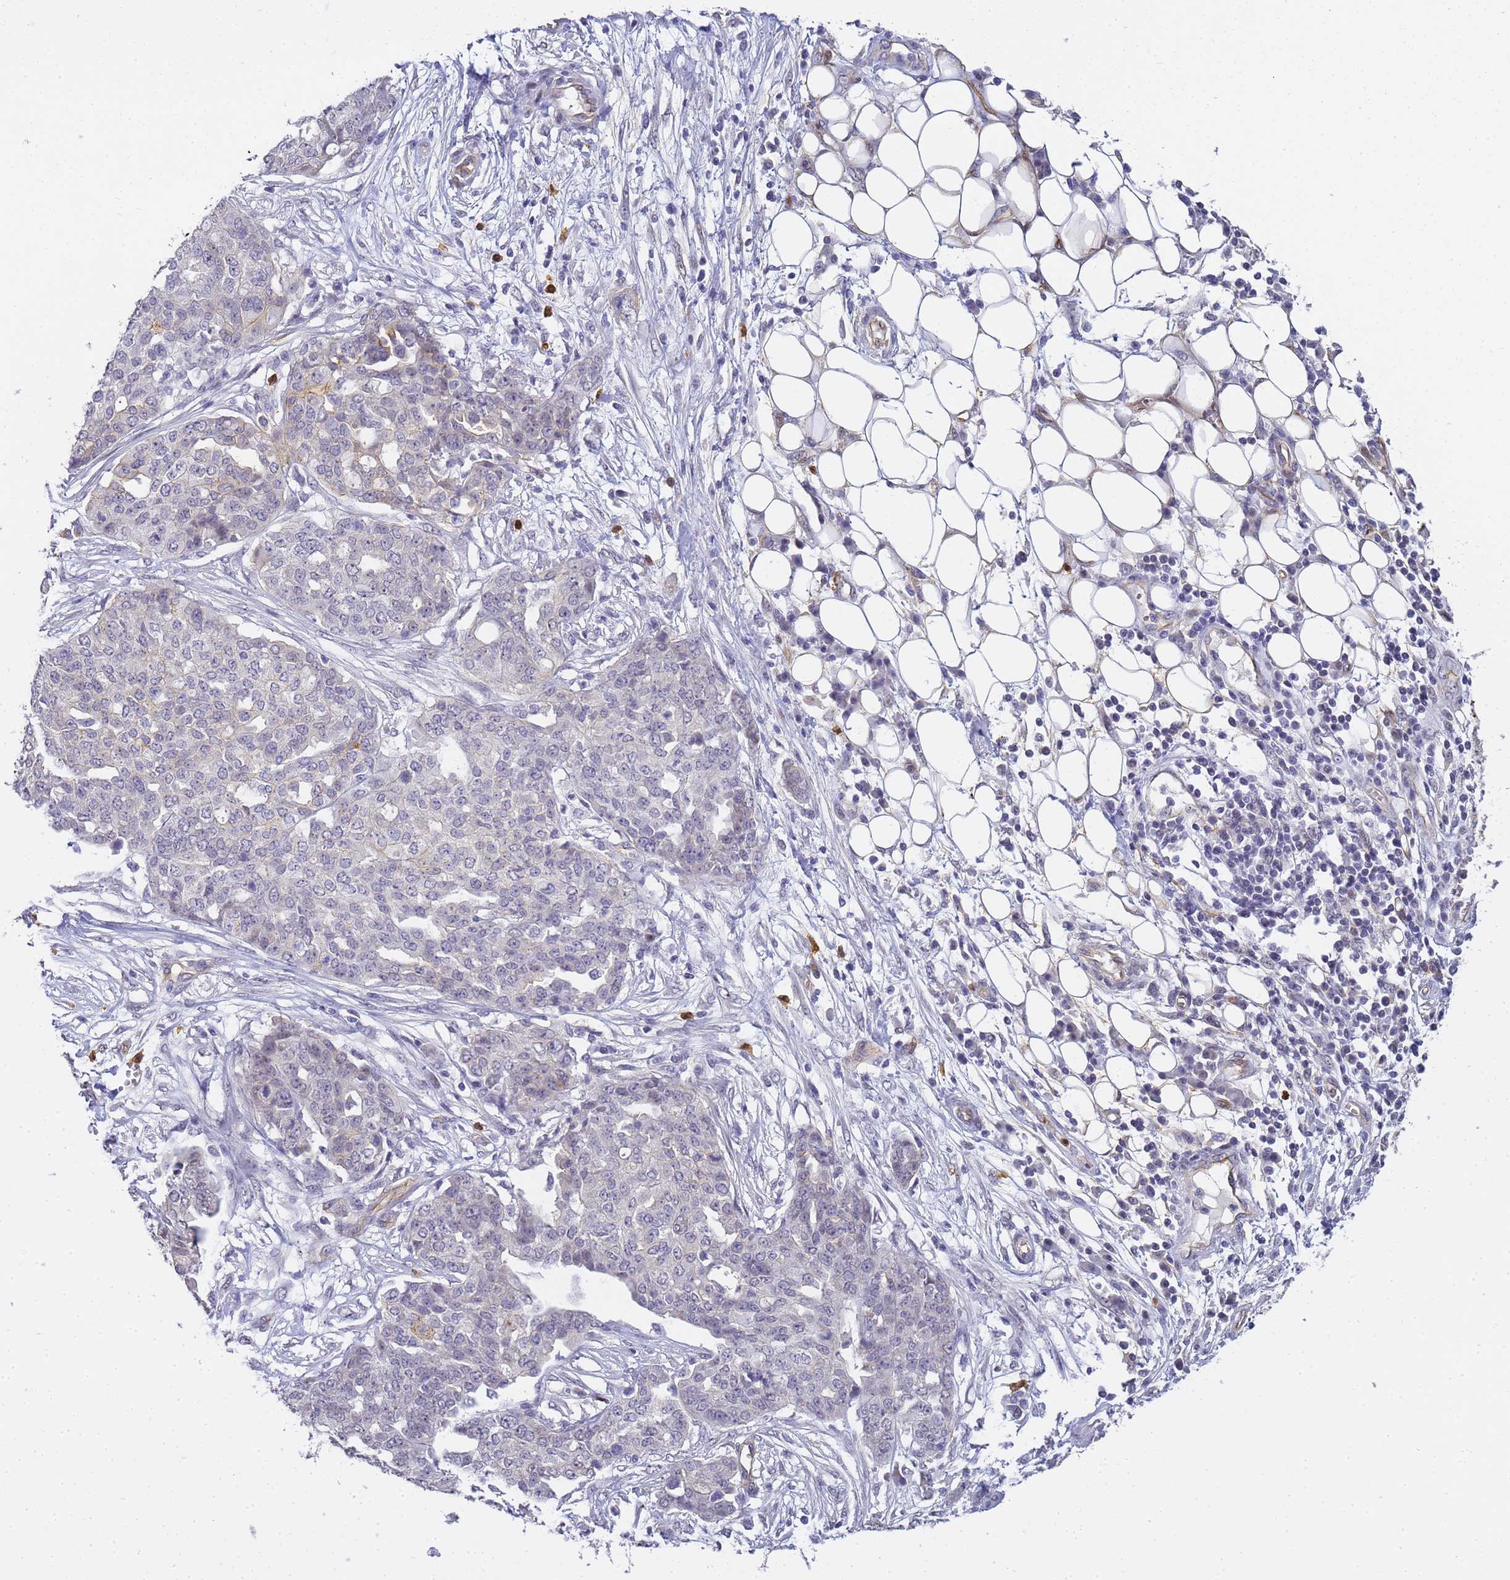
{"staining": {"intensity": "negative", "quantity": "none", "location": "none"}, "tissue": "ovarian cancer", "cell_type": "Tumor cells", "image_type": "cancer", "snomed": [{"axis": "morphology", "description": "Cystadenocarcinoma, serous, NOS"}, {"axis": "topography", "description": "Soft tissue"}, {"axis": "topography", "description": "Ovary"}], "caption": "An IHC photomicrograph of serous cystadenocarcinoma (ovarian) is shown. There is no staining in tumor cells of serous cystadenocarcinoma (ovarian).", "gene": "GON4L", "patient": {"sex": "female", "age": 57}}